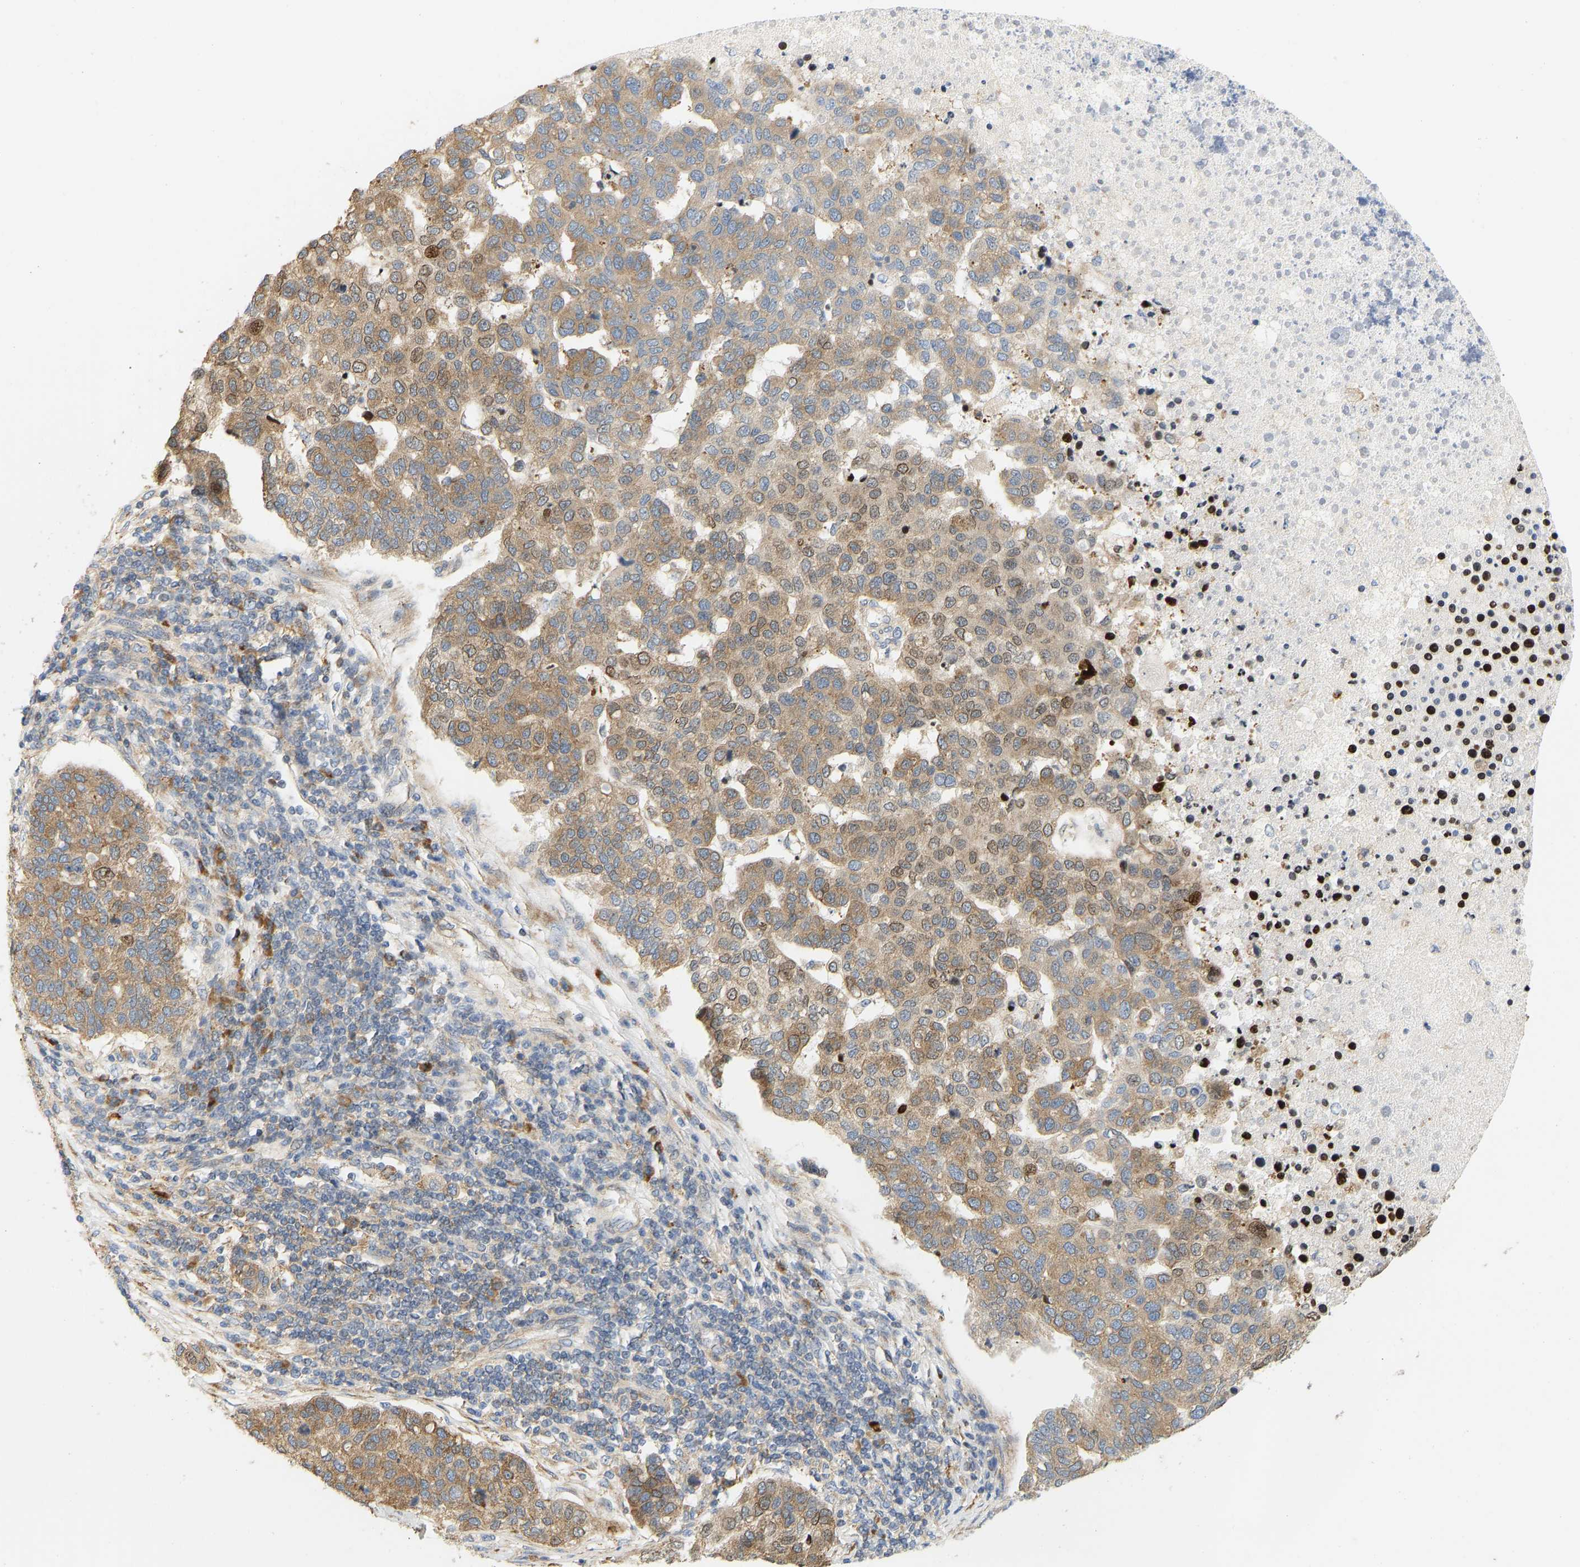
{"staining": {"intensity": "moderate", "quantity": ">75%", "location": "cytoplasmic/membranous,nuclear"}, "tissue": "pancreatic cancer", "cell_type": "Tumor cells", "image_type": "cancer", "snomed": [{"axis": "morphology", "description": "Adenocarcinoma, NOS"}, {"axis": "topography", "description": "Pancreas"}], "caption": "Moderate cytoplasmic/membranous and nuclear protein staining is seen in about >75% of tumor cells in pancreatic cancer.", "gene": "RPS14", "patient": {"sex": "female", "age": 61}}